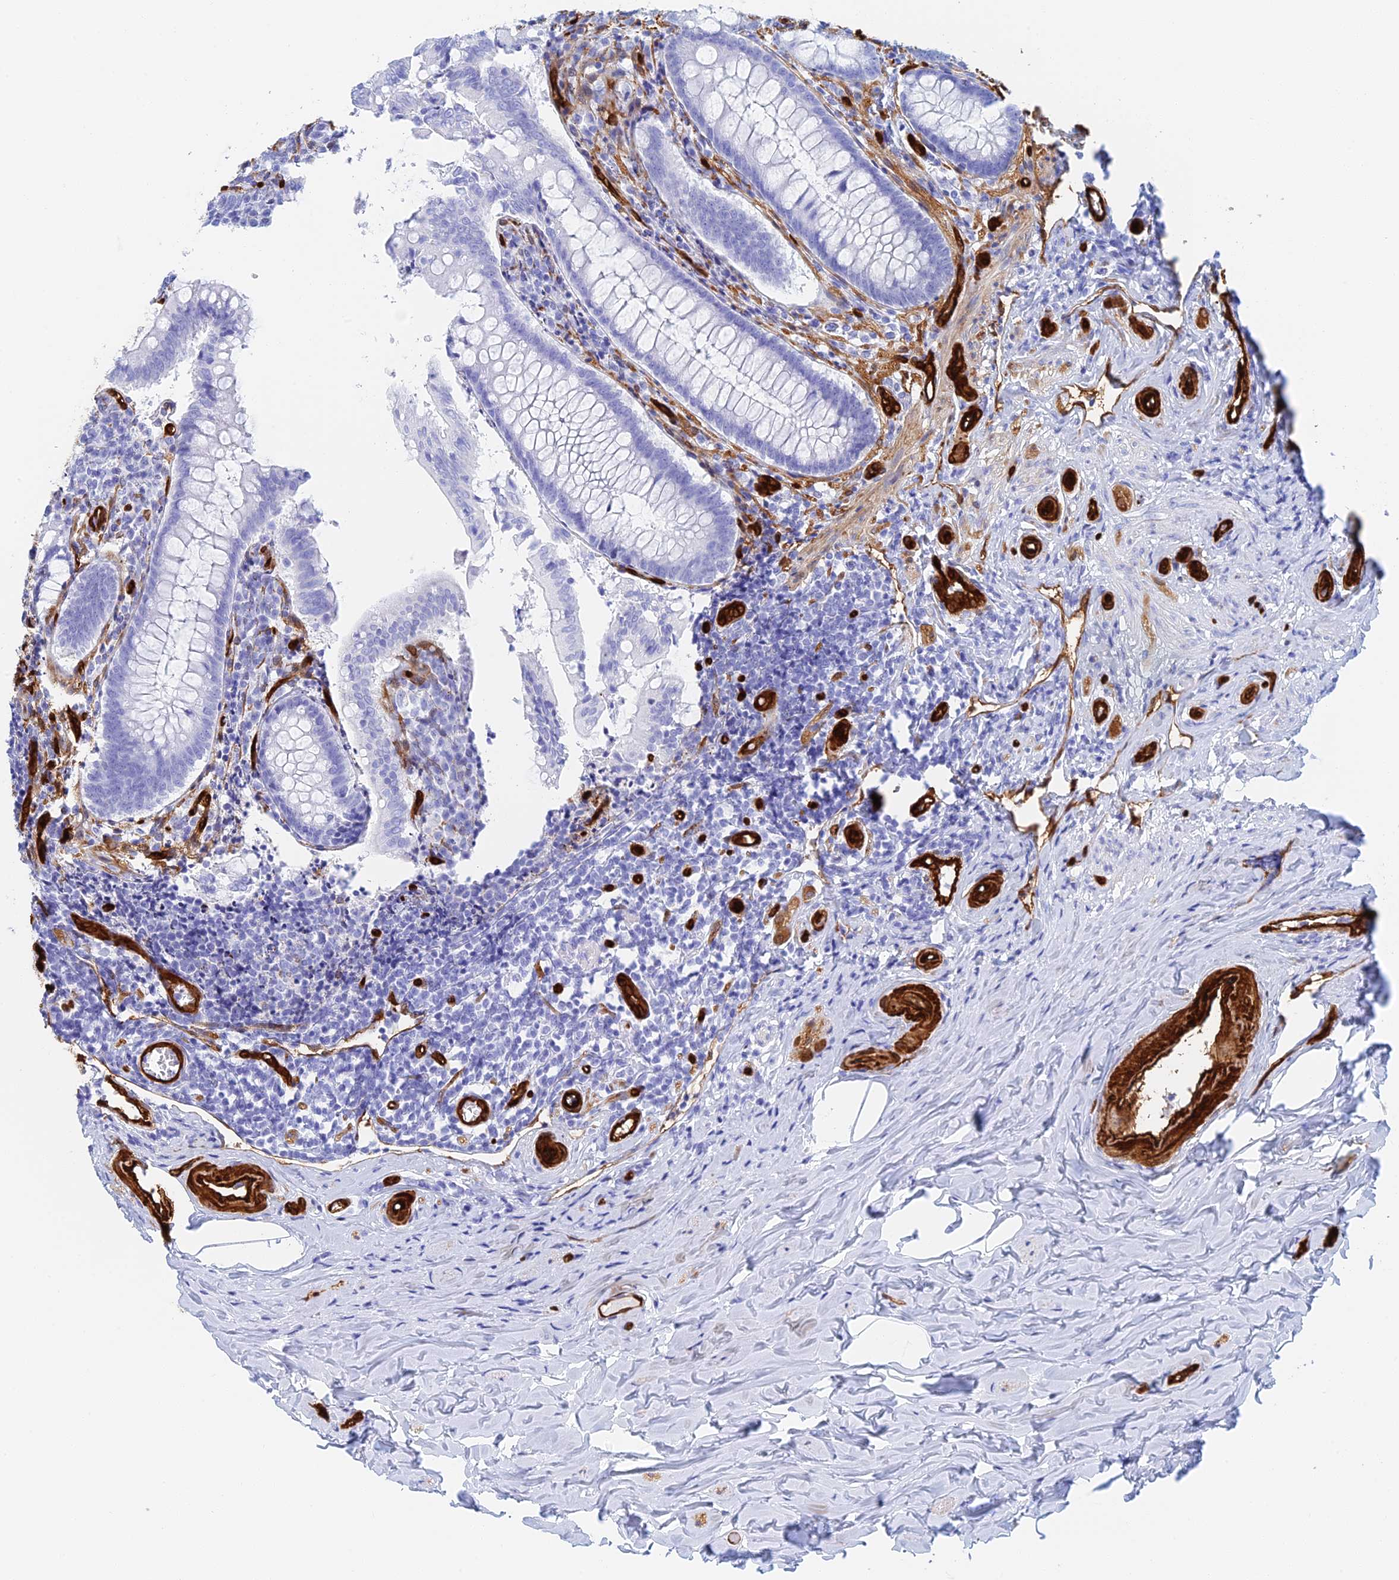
{"staining": {"intensity": "negative", "quantity": "none", "location": "none"}, "tissue": "appendix", "cell_type": "Glandular cells", "image_type": "normal", "snomed": [{"axis": "morphology", "description": "Normal tissue, NOS"}, {"axis": "topography", "description": "Appendix"}], "caption": "Immunohistochemistry micrograph of normal appendix: appendix stained with DAB exhibits no significant protein positivity in glandular cells.", "gene": "CRIP2", "patient": {"sex": "female", "age": 33}}